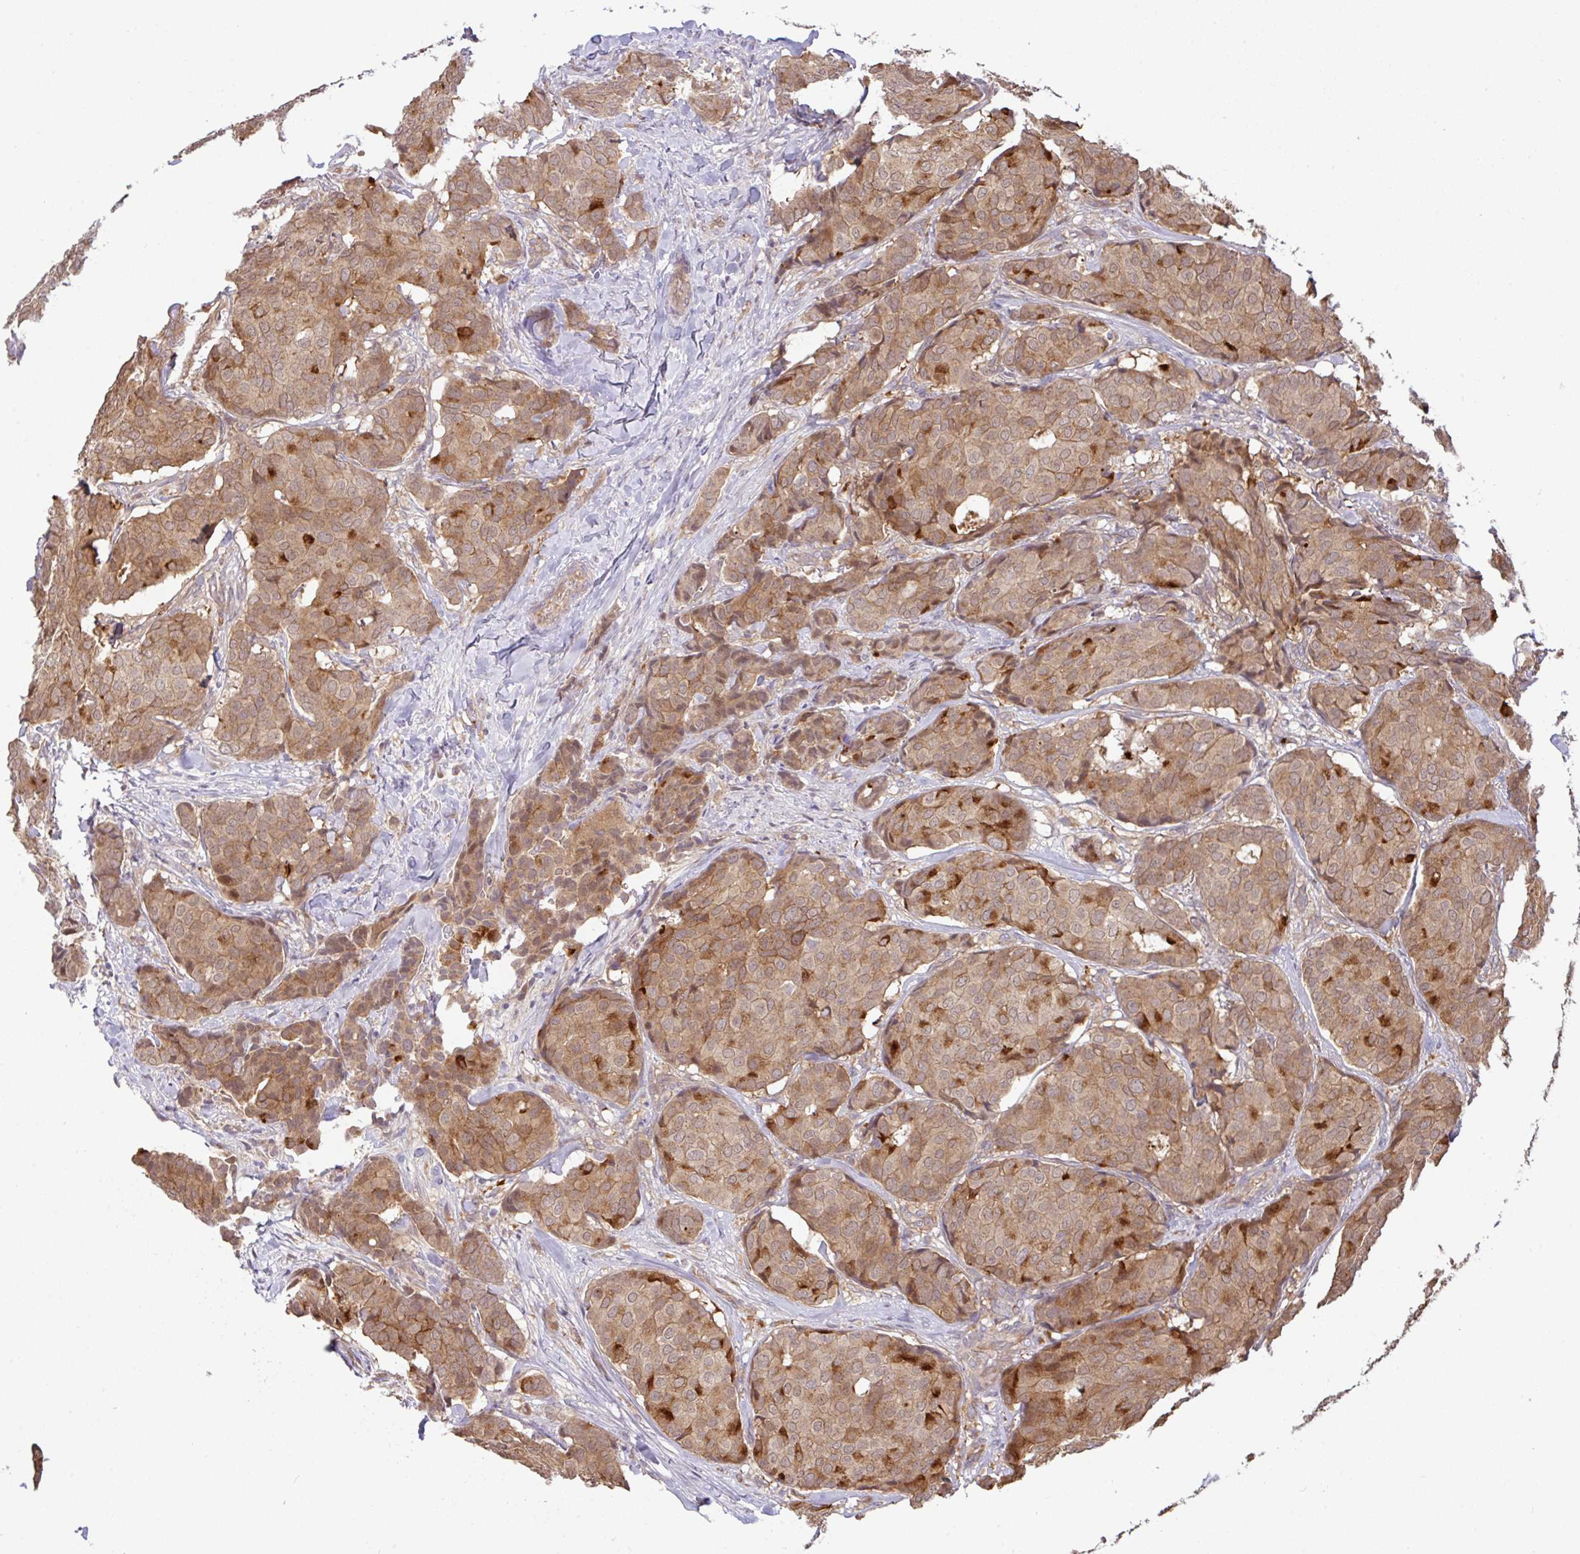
{"staining": {"intensity": "moderate", "quantity": ">75%", "location": "cytoplasmic/membranous"}, "tissue": "breast cancer", "cell_type": "Tumor cells", "image_type": "cancer", "snomed": [{"axis": "morphology", "description": "Duct carcinoma"}, {"axis": "topography", "description": "Breast"}], "caption": "This histopathology image shows immunohistochemistry (IHC) staining of human breast cancer (infiltrating ductal carcinoma), with medium moderate cytoplasmic/membranous staining in approximately >75% of tumor cells.", "gene": "DLEU7", "patient": {"sex": "female", "age": 75}}